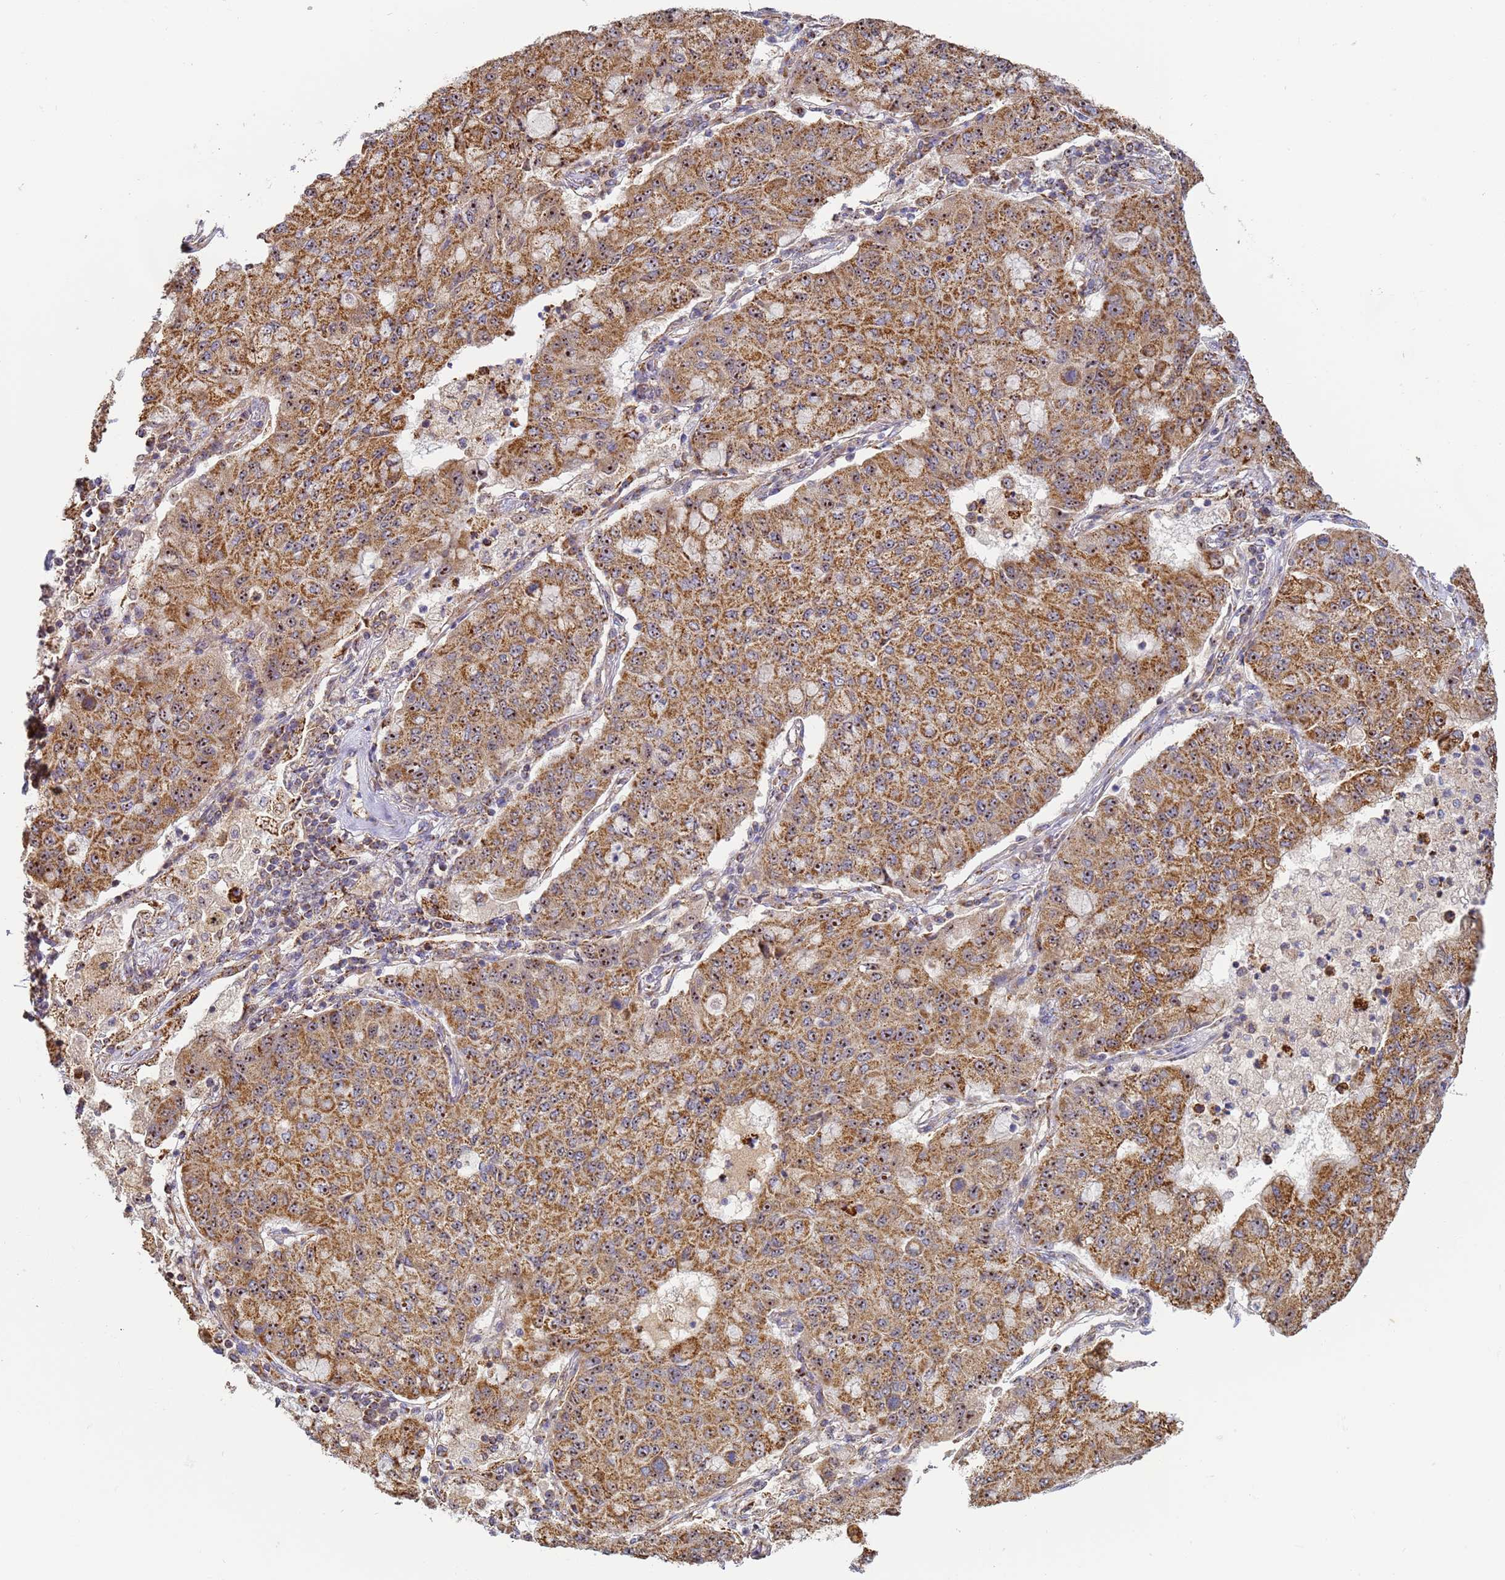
{"staining": {"intensity": "strong", "quantity": ">75%", "location": "cytoplasmic/membranous,nuclear"}, "tissue": "lung cancer", "cell_type": "Tumor cells", "image_type": "cancer", "snomed": [{"axis": "morphology", "description": "Squamous cell carcinoma, NOS"}, {"axis": "topography", "description": "Lung"}], "caption": "Tumor cells demonstrate high levels of strong cytoplasmic/membranous and nuclear positivity in approximately >75% of cells in squamous cell carcinoma (lung).", "gene": "FRG2C", "patient": {"sex": "male", "age": 74}}